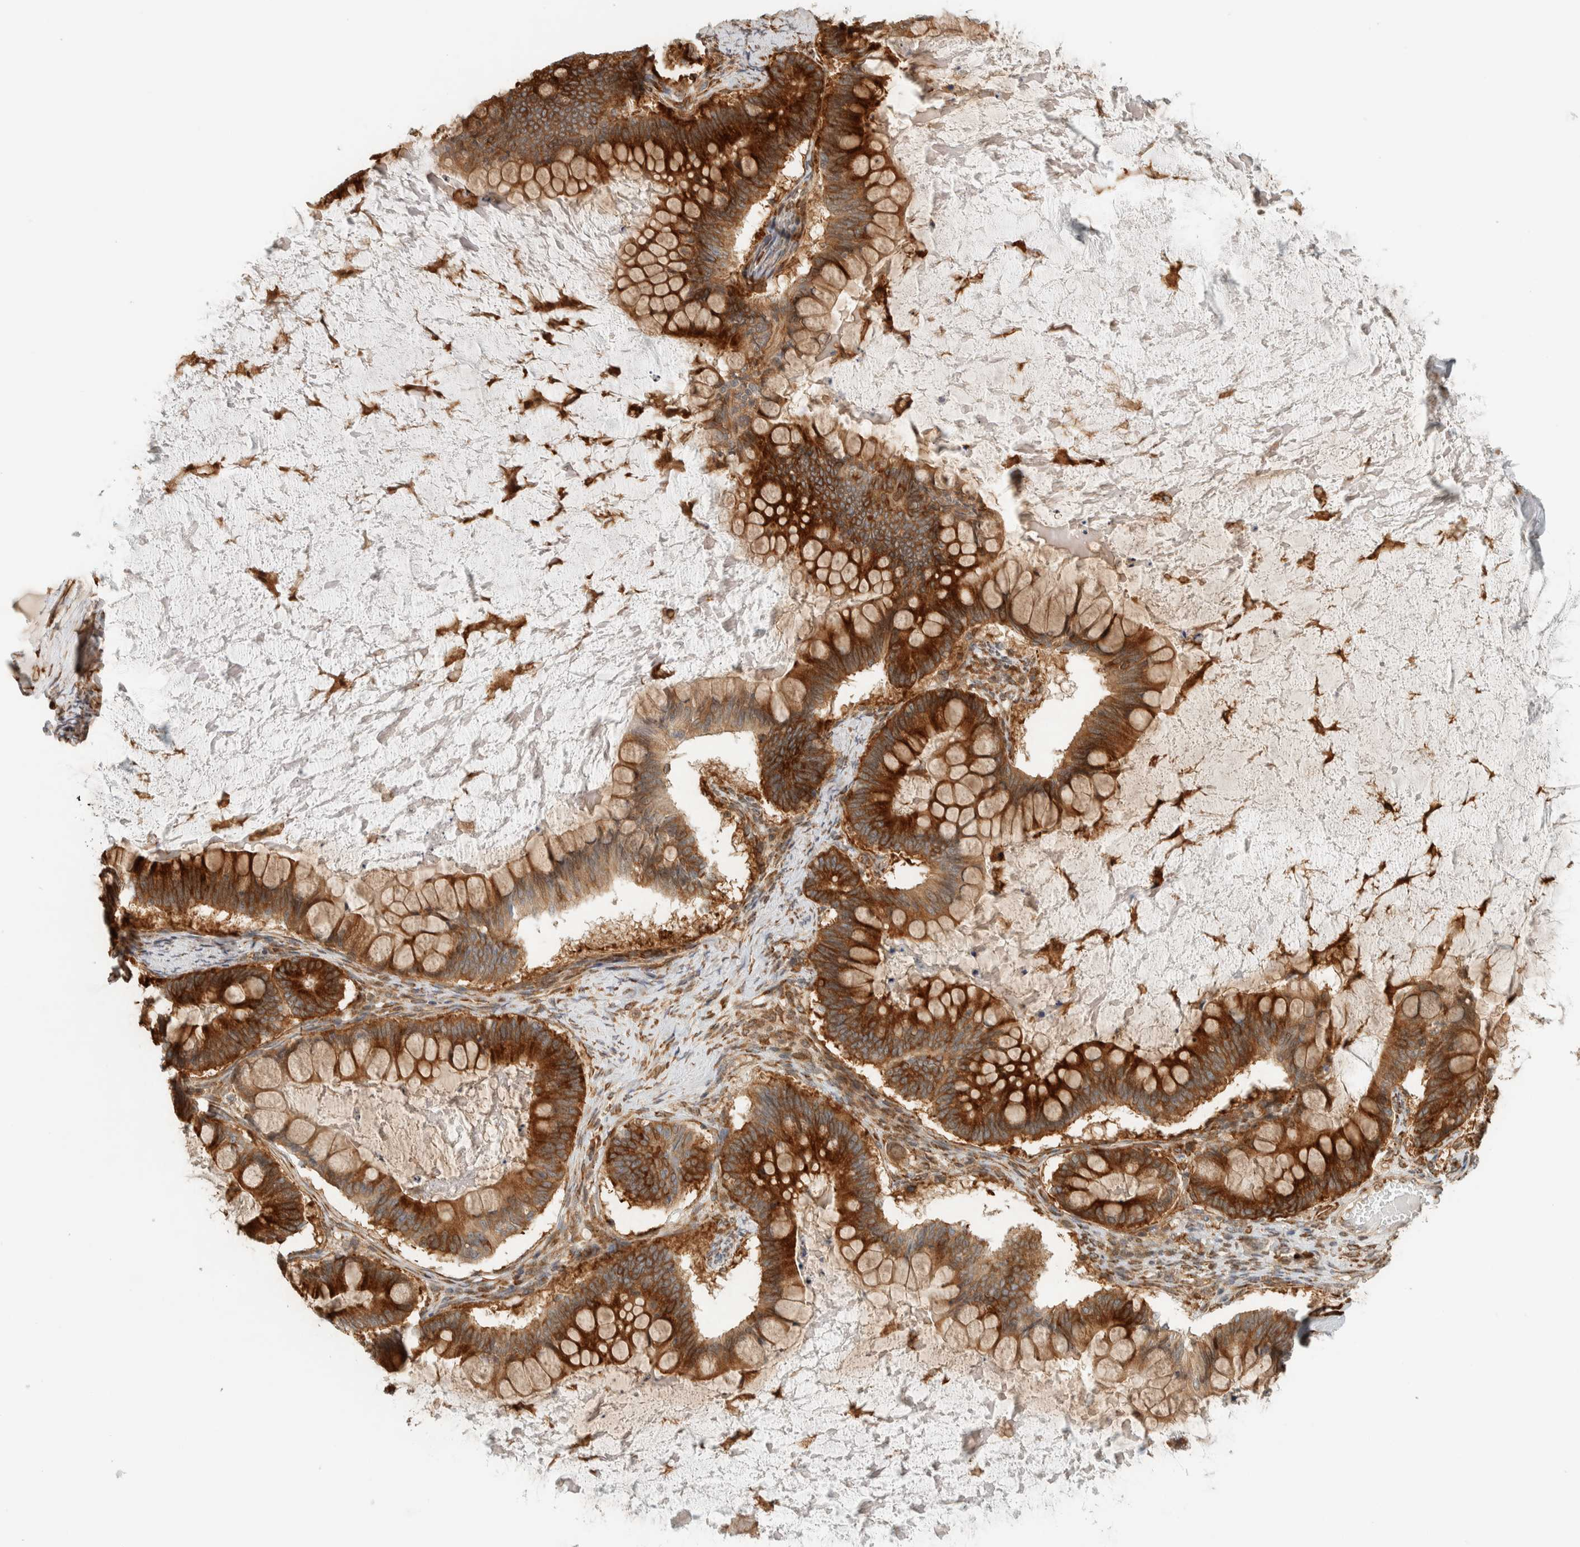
{"staining": {"intensity": "strong", "quantity": ">75%", "location": "cytoplasmic/membranous"}, "tissue": "ovarian cancer", "cell_type": "Tumor cells", "image_type": "cancer", "snomed": [{"axis": "morphology", "description": "Cystadenocarcinoma, mucinous, NOS"}, {"axis": "topography", "description": "Ovary"}], "caption": "The immunohistochemical stain highlights strong cytoplasmic/membranous staining in tumor cells of ovarian cancer tissue.", "gene": "LLGL2", "patient": {"sex": "female", "age": 61}}